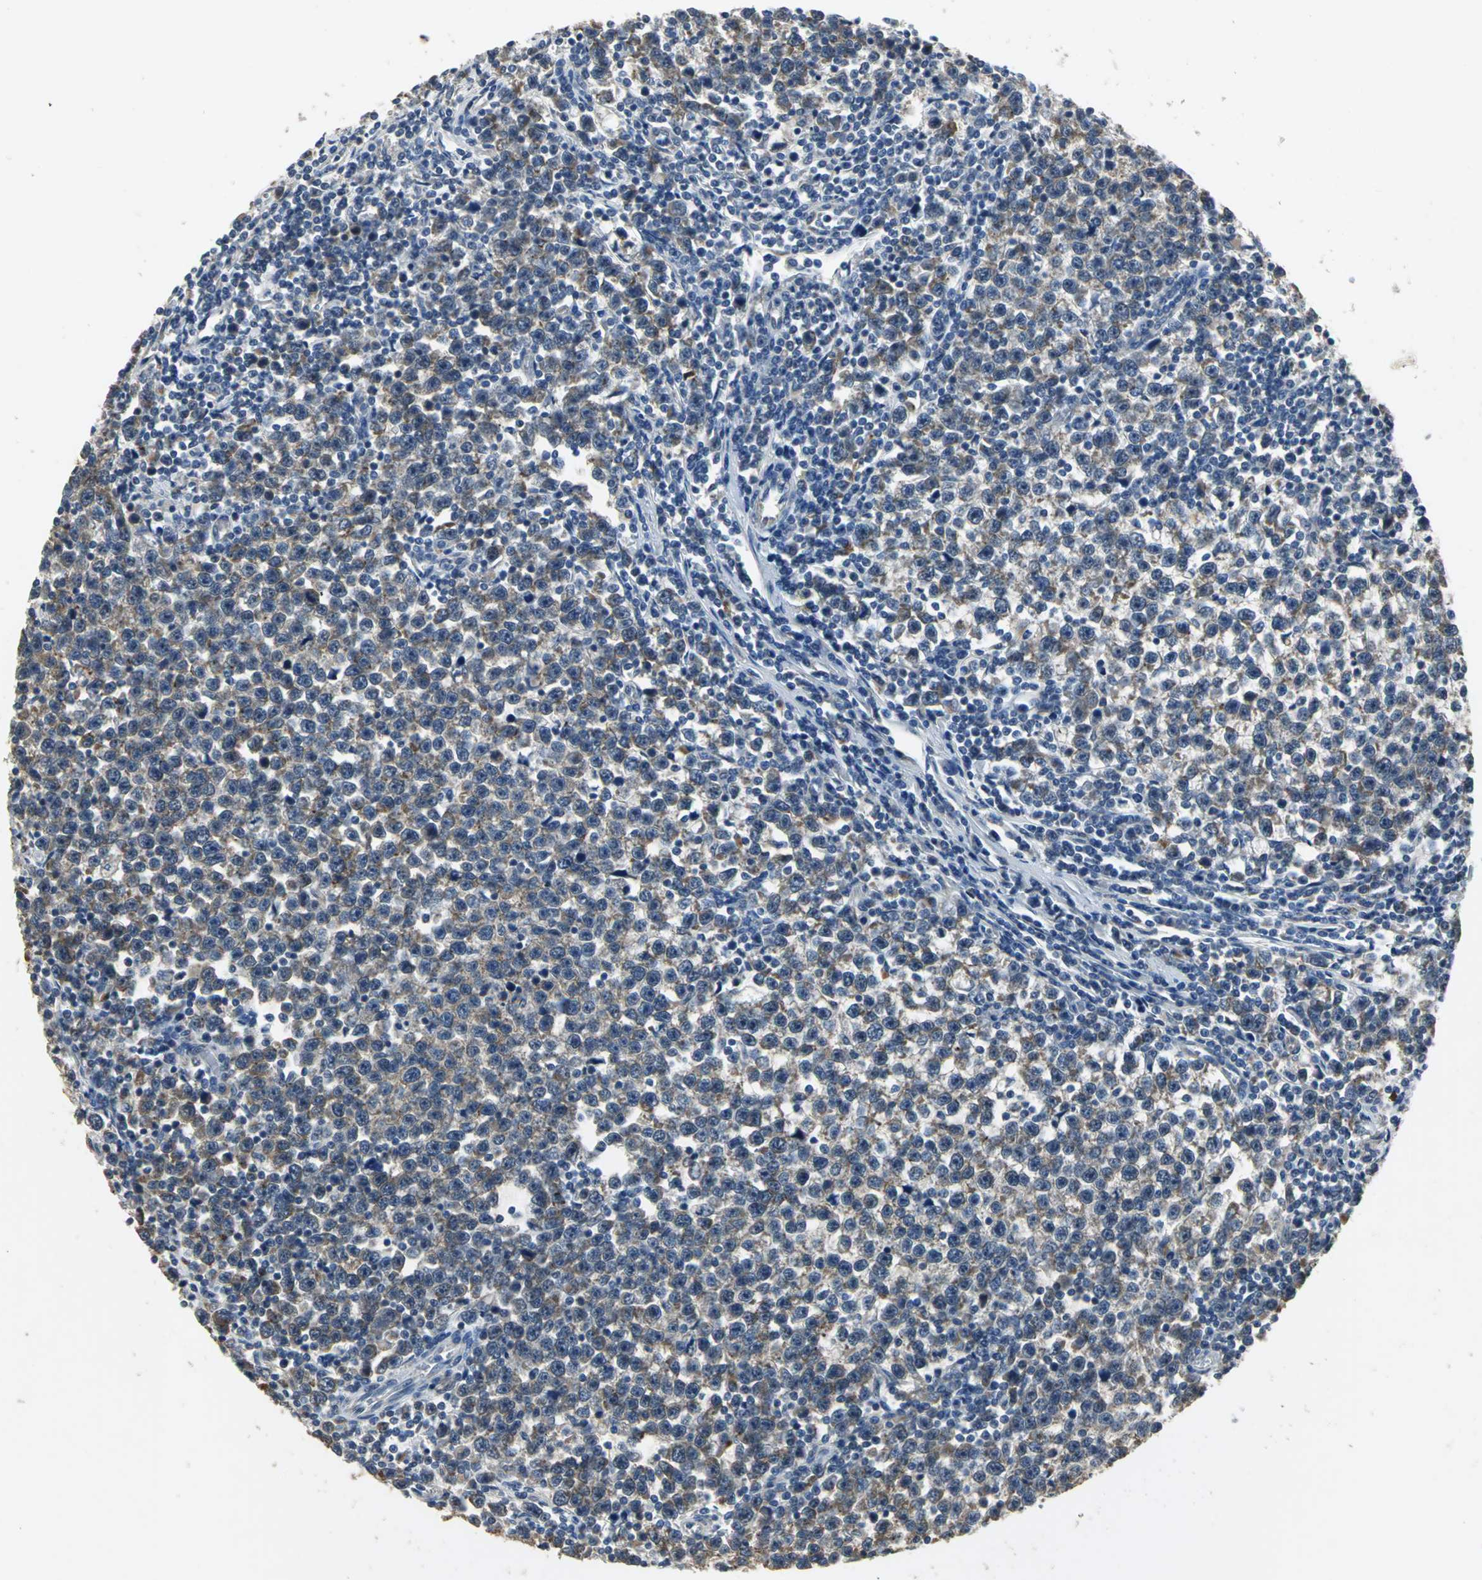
{"staining": {"intensity": "weak", "quantity": "25%-75%", "location": "cytoplasmic/membranous"}, "tissue": "testis cancer", "cell_type": "Tumor cells", "image_type": "cancer", "snomed": [{"axis": "morphology", "description": "Seminoma, NOS"}, {"axis": "topography", "description": "Testis"}], "caption": "Immunohistochemistry (IHC) image of neoplastic tissue: seminoma (testis) stained using immunohistochemistry demonstrates low levels of weak protein expression localized specifically in the cytoplasmic/membranous of tumor cells, appearing as a cytoplasmic/membranous brown color.", "gene": "OCLN", "patient": {"sex": "male", "age": 43}}